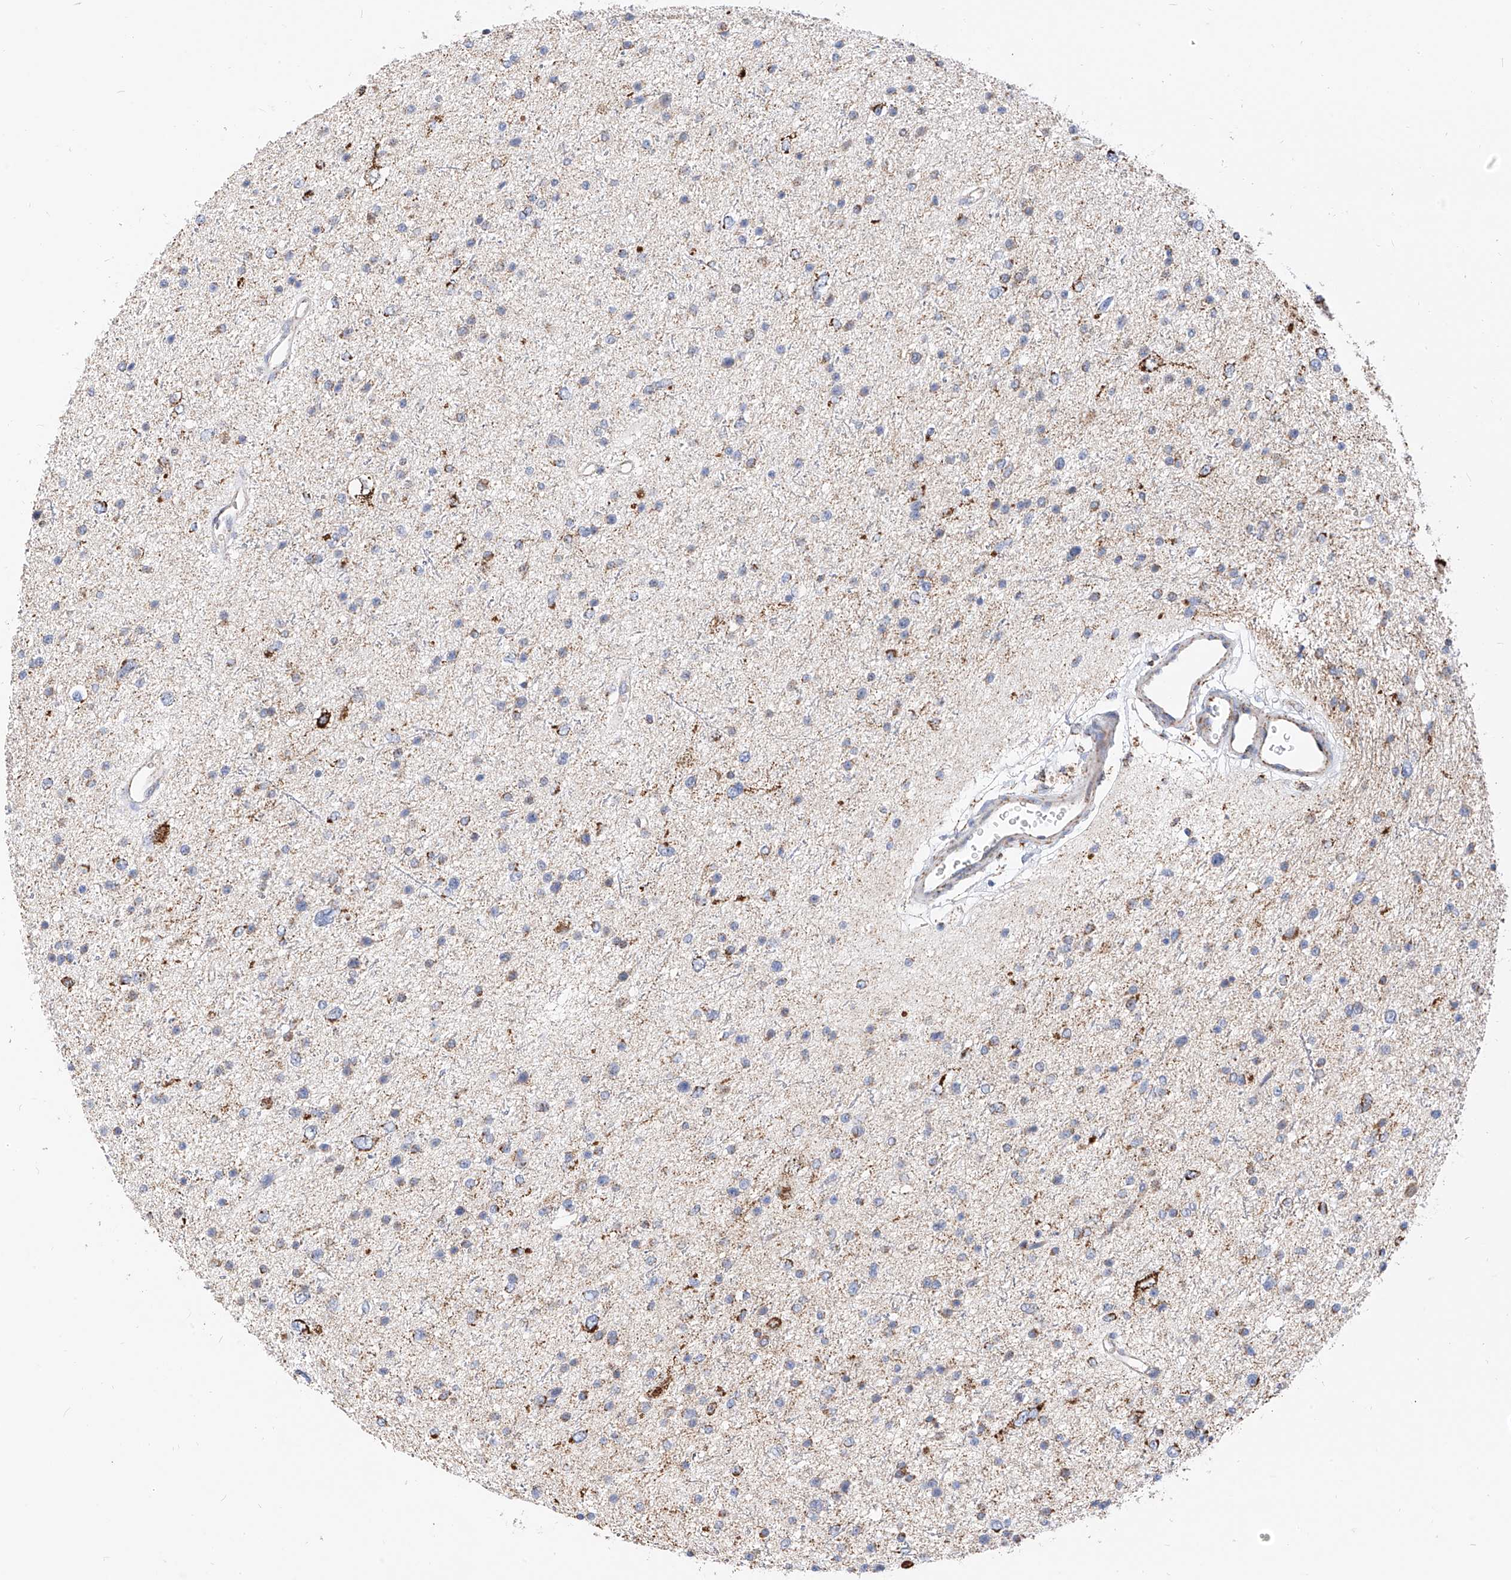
{"staining": {"intensity": "moderate", "quantity": "<25%", "location": "cytoplasmic/membranous"}, "tissue": "glioma", "cell_type": "Tumor cells", "image_type": "cancer", "snomed": [{"axis": "morphology", "description": "Glioma, malignant, Low grade"}, {"axis": "topography", "description": "Brain"}], "caption": "Tumor cells display low levels of moderate cytoplasmic/membranous positivity in about <25% of cells in human glioma.", "gene": "NALCN", "patient": {"sex": "female", "age": 37}}